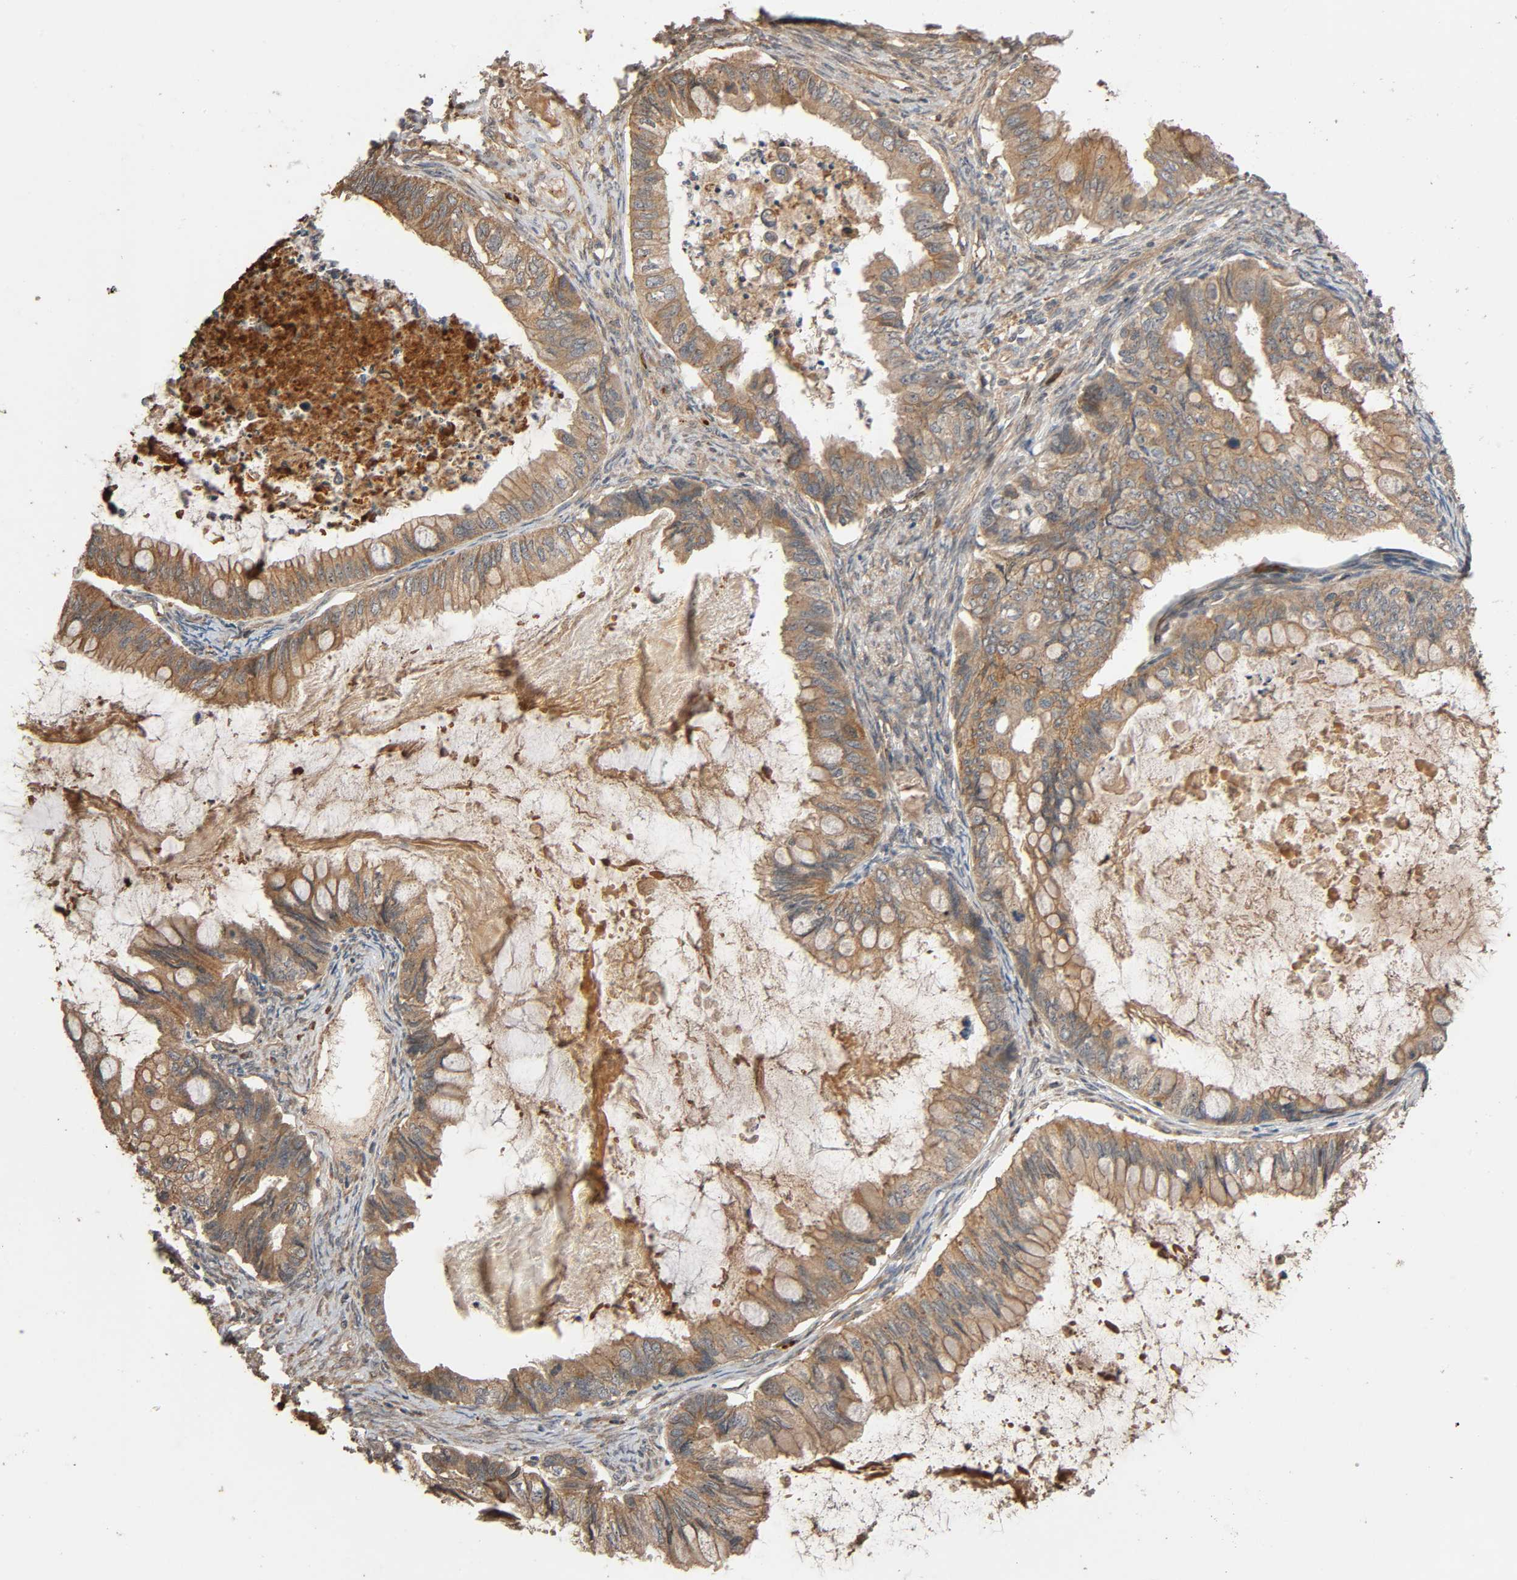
{"staining": {"intensity": "moderate", "quantity": ">75%", "location": "cytoplasmic/membranous"}, "tissue": "ovarian cancer", "cell_type": "Tumor cells", "image_type": "cancer", "snomed": [{"axis": "morphology", "description": "Cystadenocarcinoma, mucinous, NOS"}, {"axis": "topography", "description": "Ovary"}], "caption": "An immunohistochemistry photomicrograph of neoplastic tissue is shown. Protein staining in brown labels moderate cytoplasmic/membranous positivity in ovarian cancer within tumor cells.", "gene": "MAP3K8", "patient": {"sex": "female", "age": 80}}